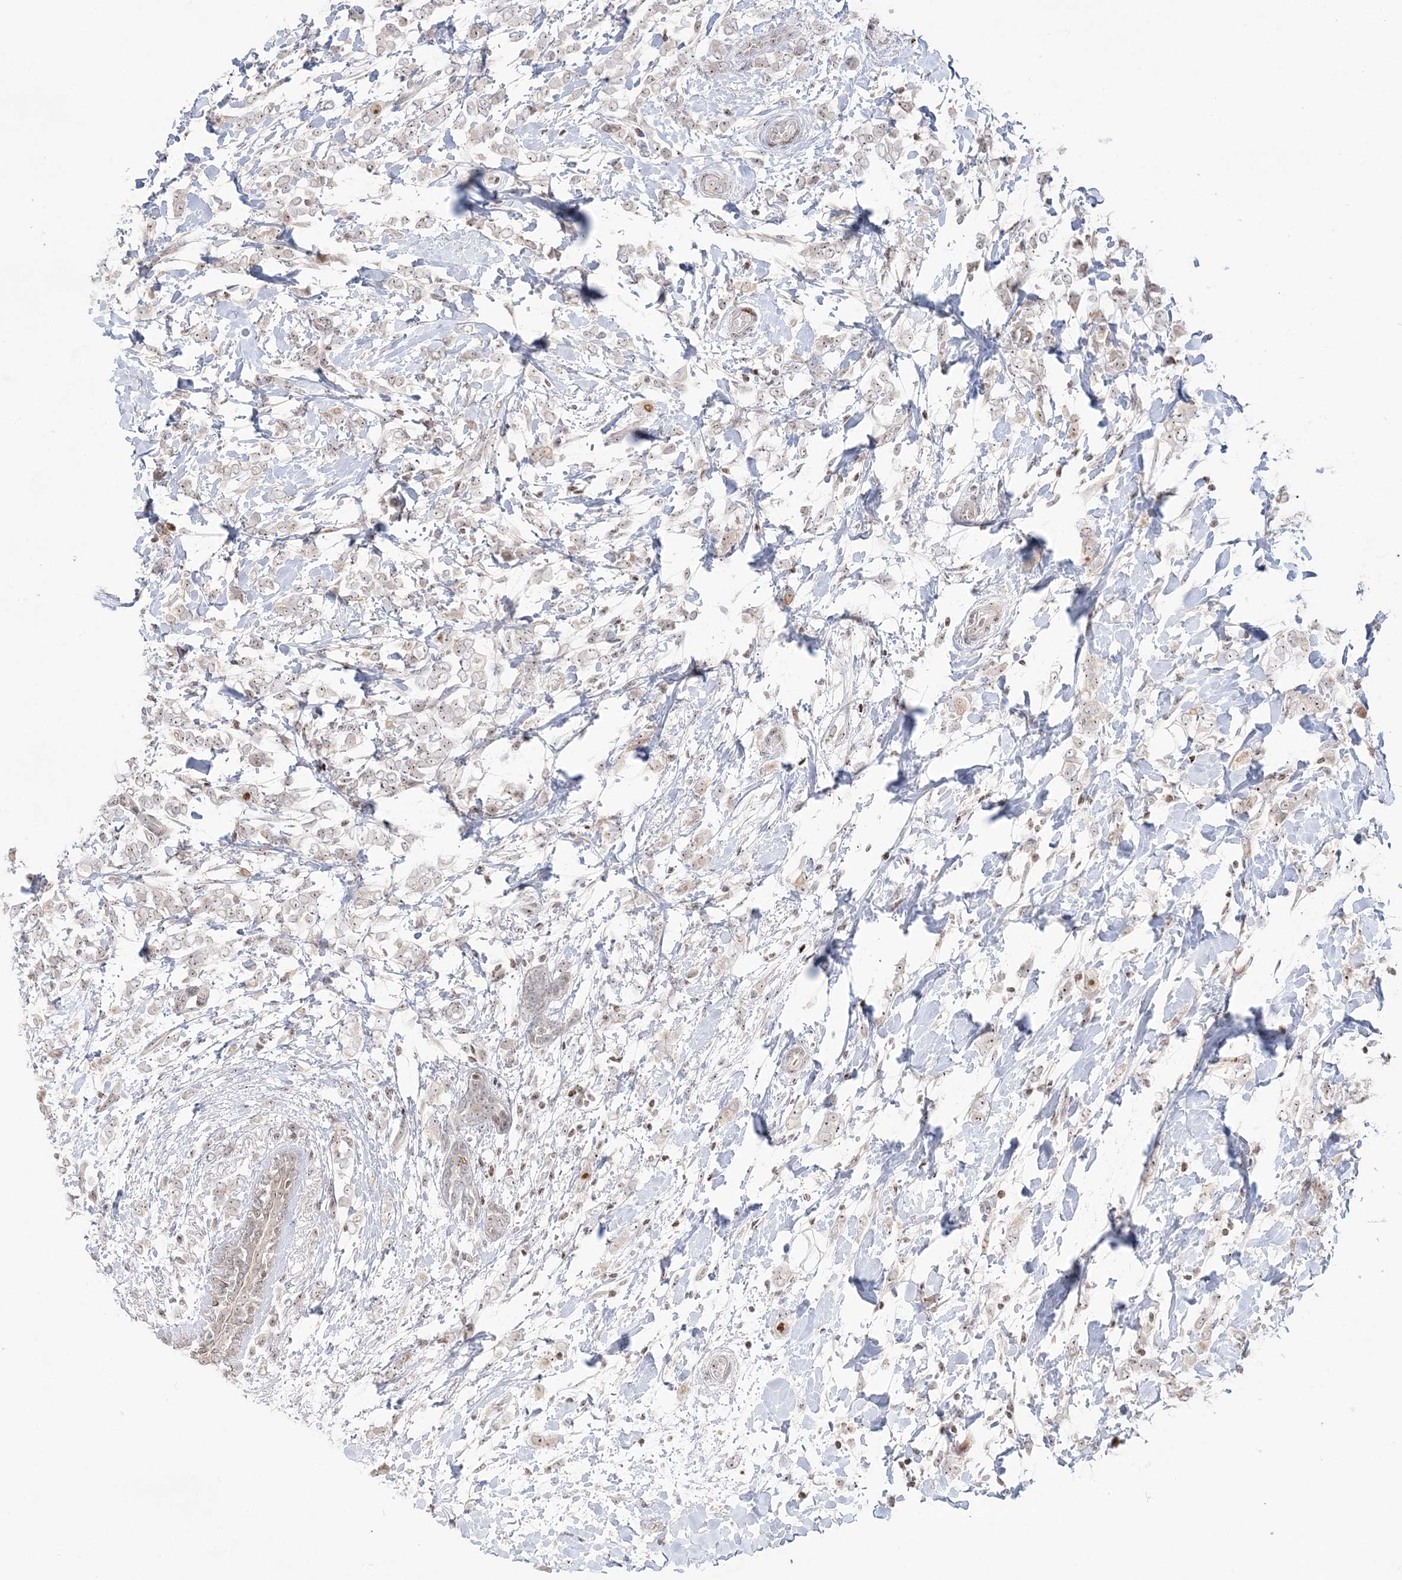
{"staining": {"intensity": "weak", "quantity": "25%-75%", "location": "cytoplasmic/membranous,nuclear"}, "tissue": "breast cancer", "cell_type": "Tumor cells", "image_type": "cancer", "snomed": [{"axis": "morphology", "description": "Normal tissue, NOS"}, {"axis": "morphology", "description": "Lobular carcinoma"}, {"axis": "topography", "description": "Breast"}], "caption": "An image of breast lobular carcinoma stained for a protein displays weak cytoplasmic/membranous and nuclear brown staining in tumor cells. (IHC, brightfield microscopy, high magnification).", "gene": "SH3BP4", "patient": {"sex": "female", "age": 47}}